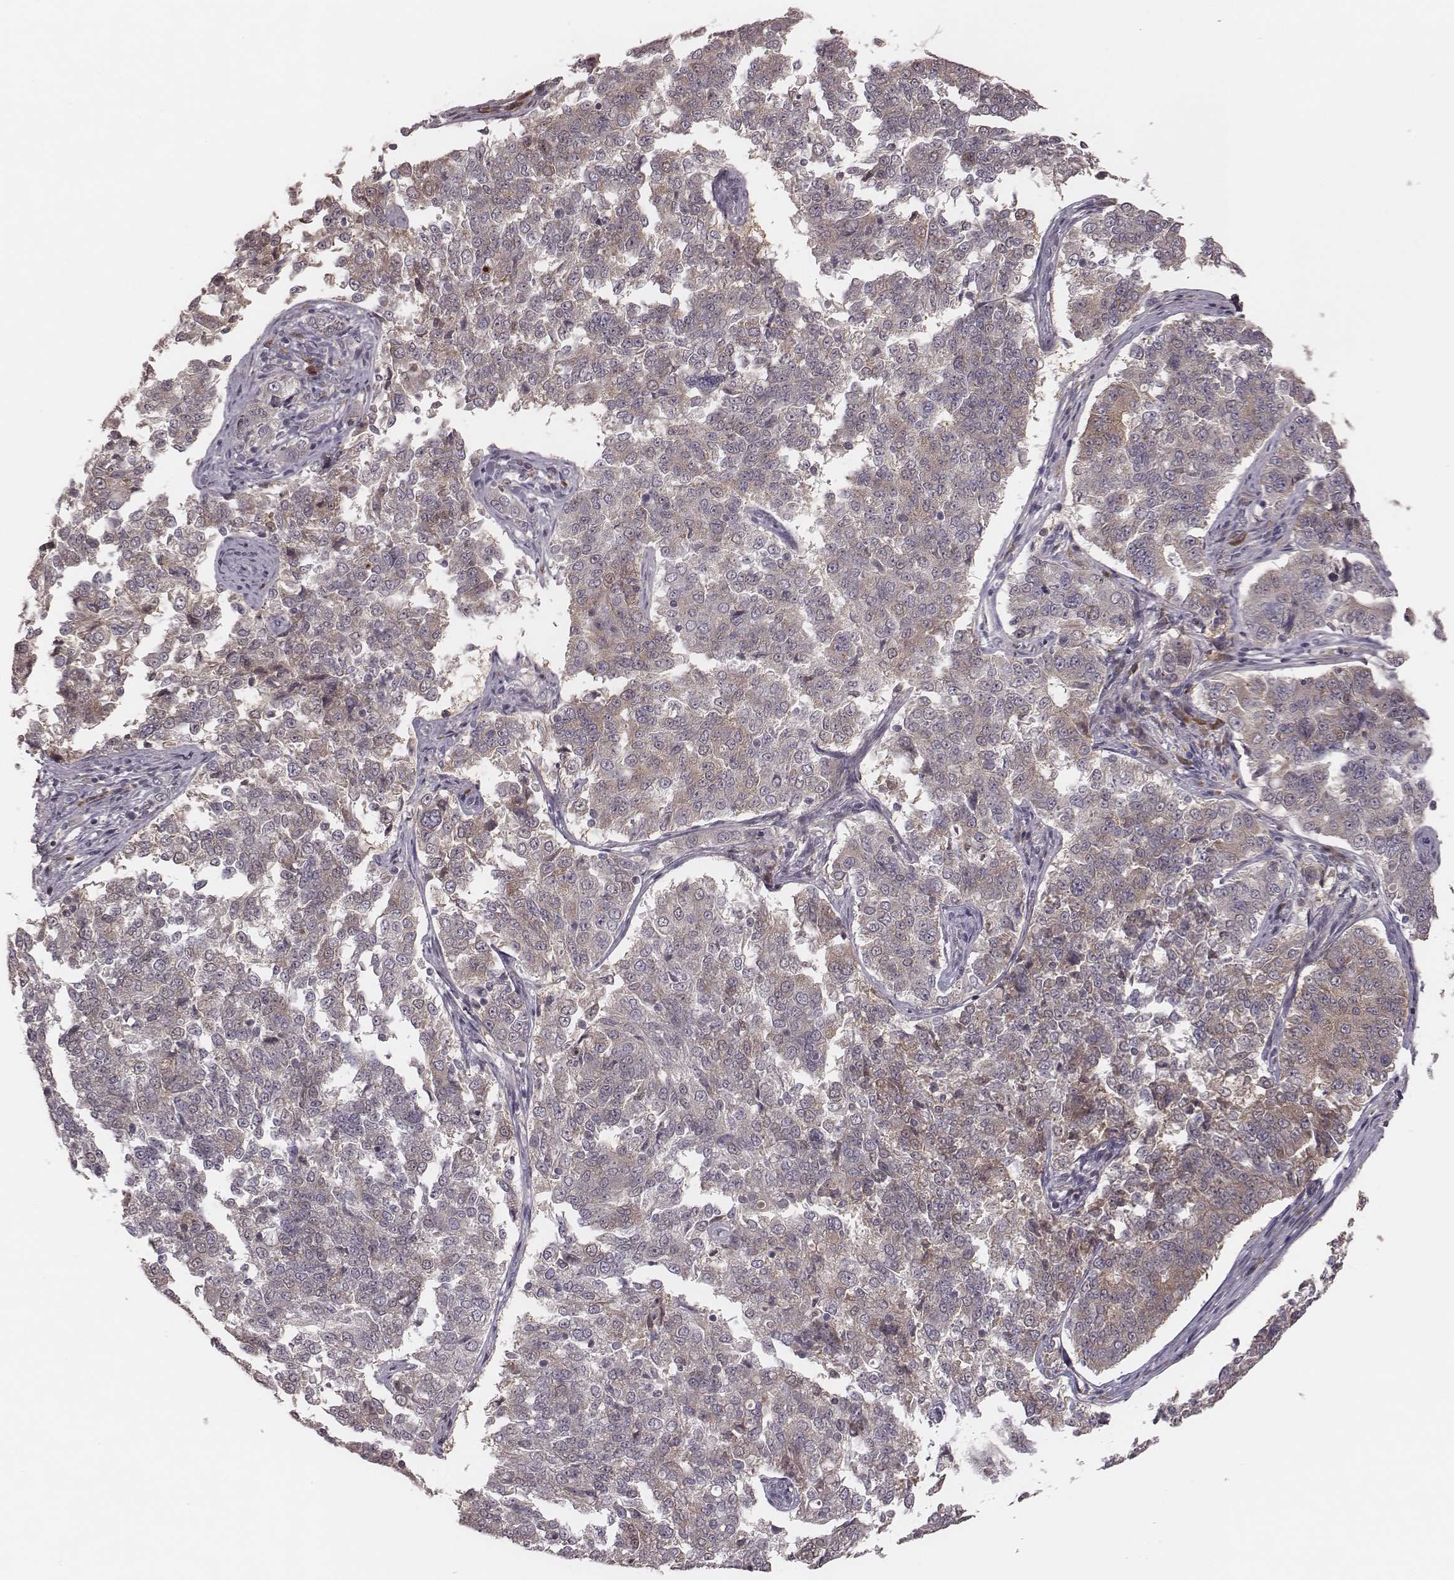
{"staining": {"intensity": "moderate", "quantity": "<25%", "location": "cytoplasmic/membranous"}, "tissue": "endometrial cancer", "cell_type": "Tumor cells", "image_type": "cancer", "snomed": [{"axis": "morphology", "description": "Adenocarcinoma, NOS"}, {"axis": "topography", "description": "Endometrium"}], "caption": "Endometrial cancer tissue displays moderate cytoplasmic/membranous expression in approximately <25% of tumor cells", "gene": "P2RX5", "patient": {"sex": "female", "age": 43}}